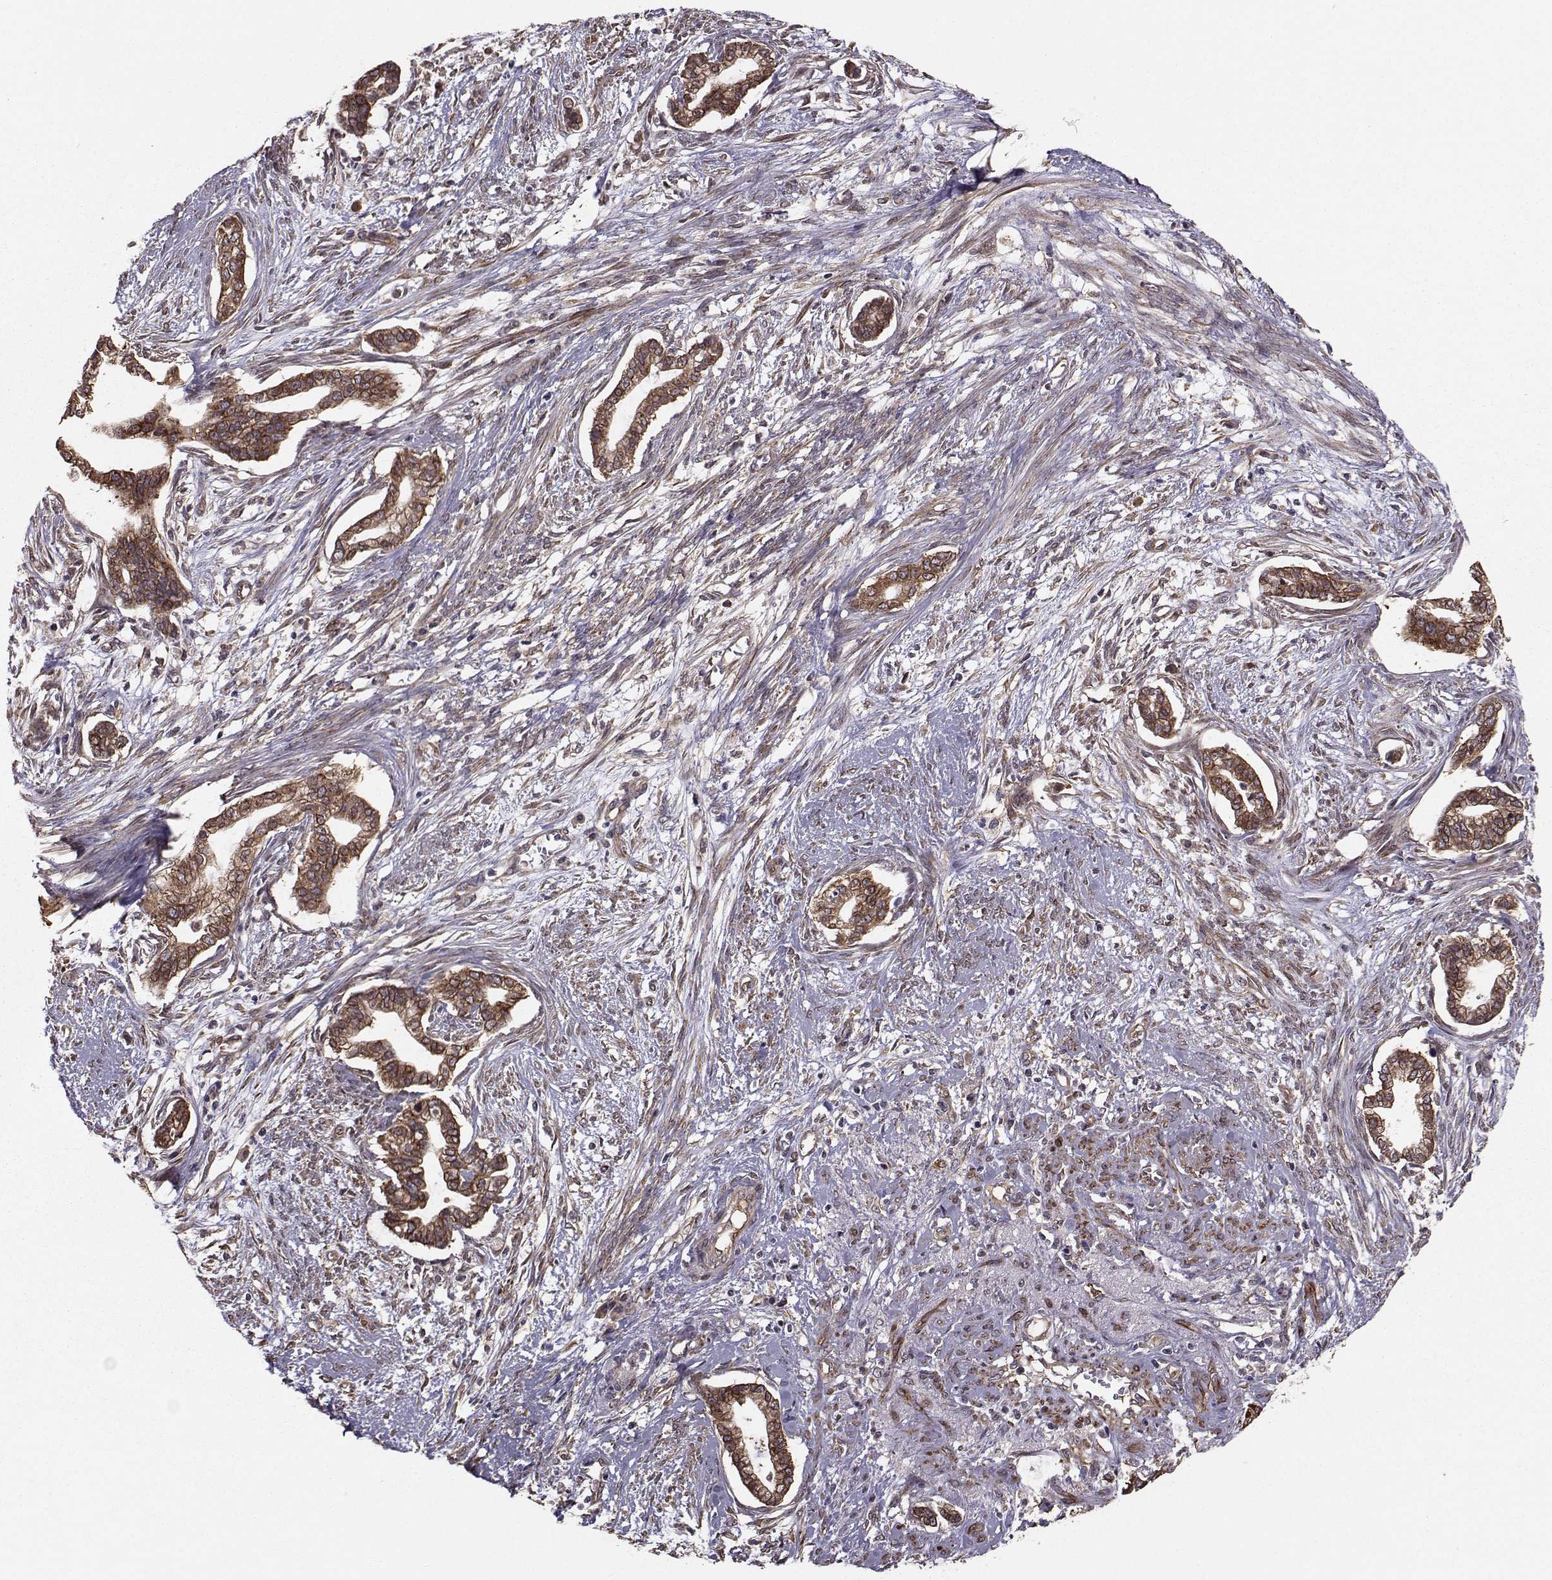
{"staining": {"intensity": "strong", "quantity": ">75%", "location": "cytoplasmic/membranous"}, "tissue": "cervical cancer", "cell_type": "Tumor cells", "image_type": "cancer", "snomed": [{"axis": "morphology", "description": "Adenocarcinoma, NOS"}, {"axis": "topography", "description": "Cervix"}], "caption": "Tumor cells demonstrate high levels of strong cytoplasmic/membranous staining in approximately >75% of cells in cervical cancer (adenocarcinoma). Ihc stains the protein in brown and the nuclei are stained blue.", "gene": "TRIP10", "patient": {"sex": "female", "age": 62}}